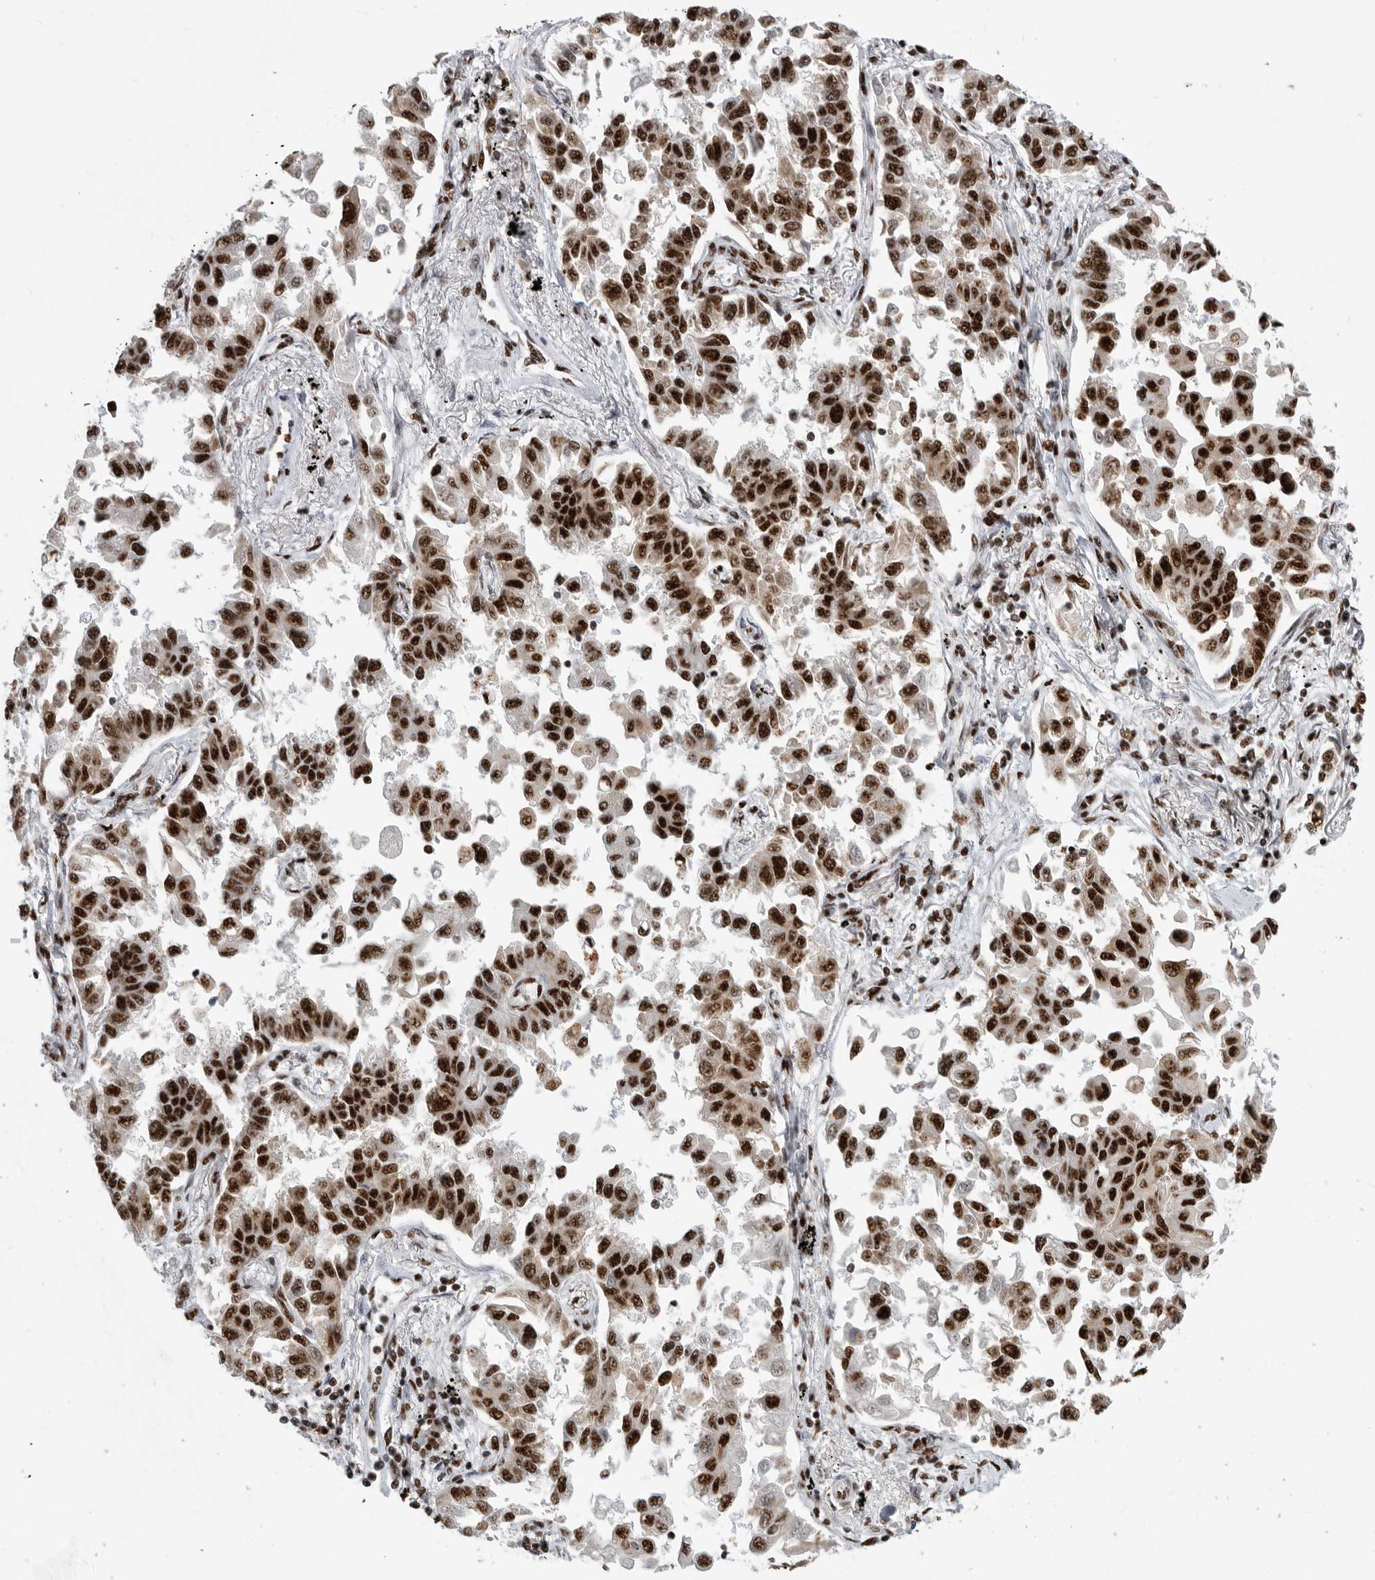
{"staining": {"intensity": "strong", "quantity": ">75%", "location": "nuclear"}, "tissue": "lung cancer", "cell_type": "Tumor cells", "image_type": "cancer", "snomed": [{"axis": "morphology", "description": "Adenocarcinoma, NOS"}, {"axis": "topography", "description": "Lung"}], "caption": "Human lung cancer stained with a brown dye demonstrates strong nuclear positive positivity in approximately >75% of tumor cells.", "gene": "BCLAF1", "patient": {"sex": "female", "age": 67}}